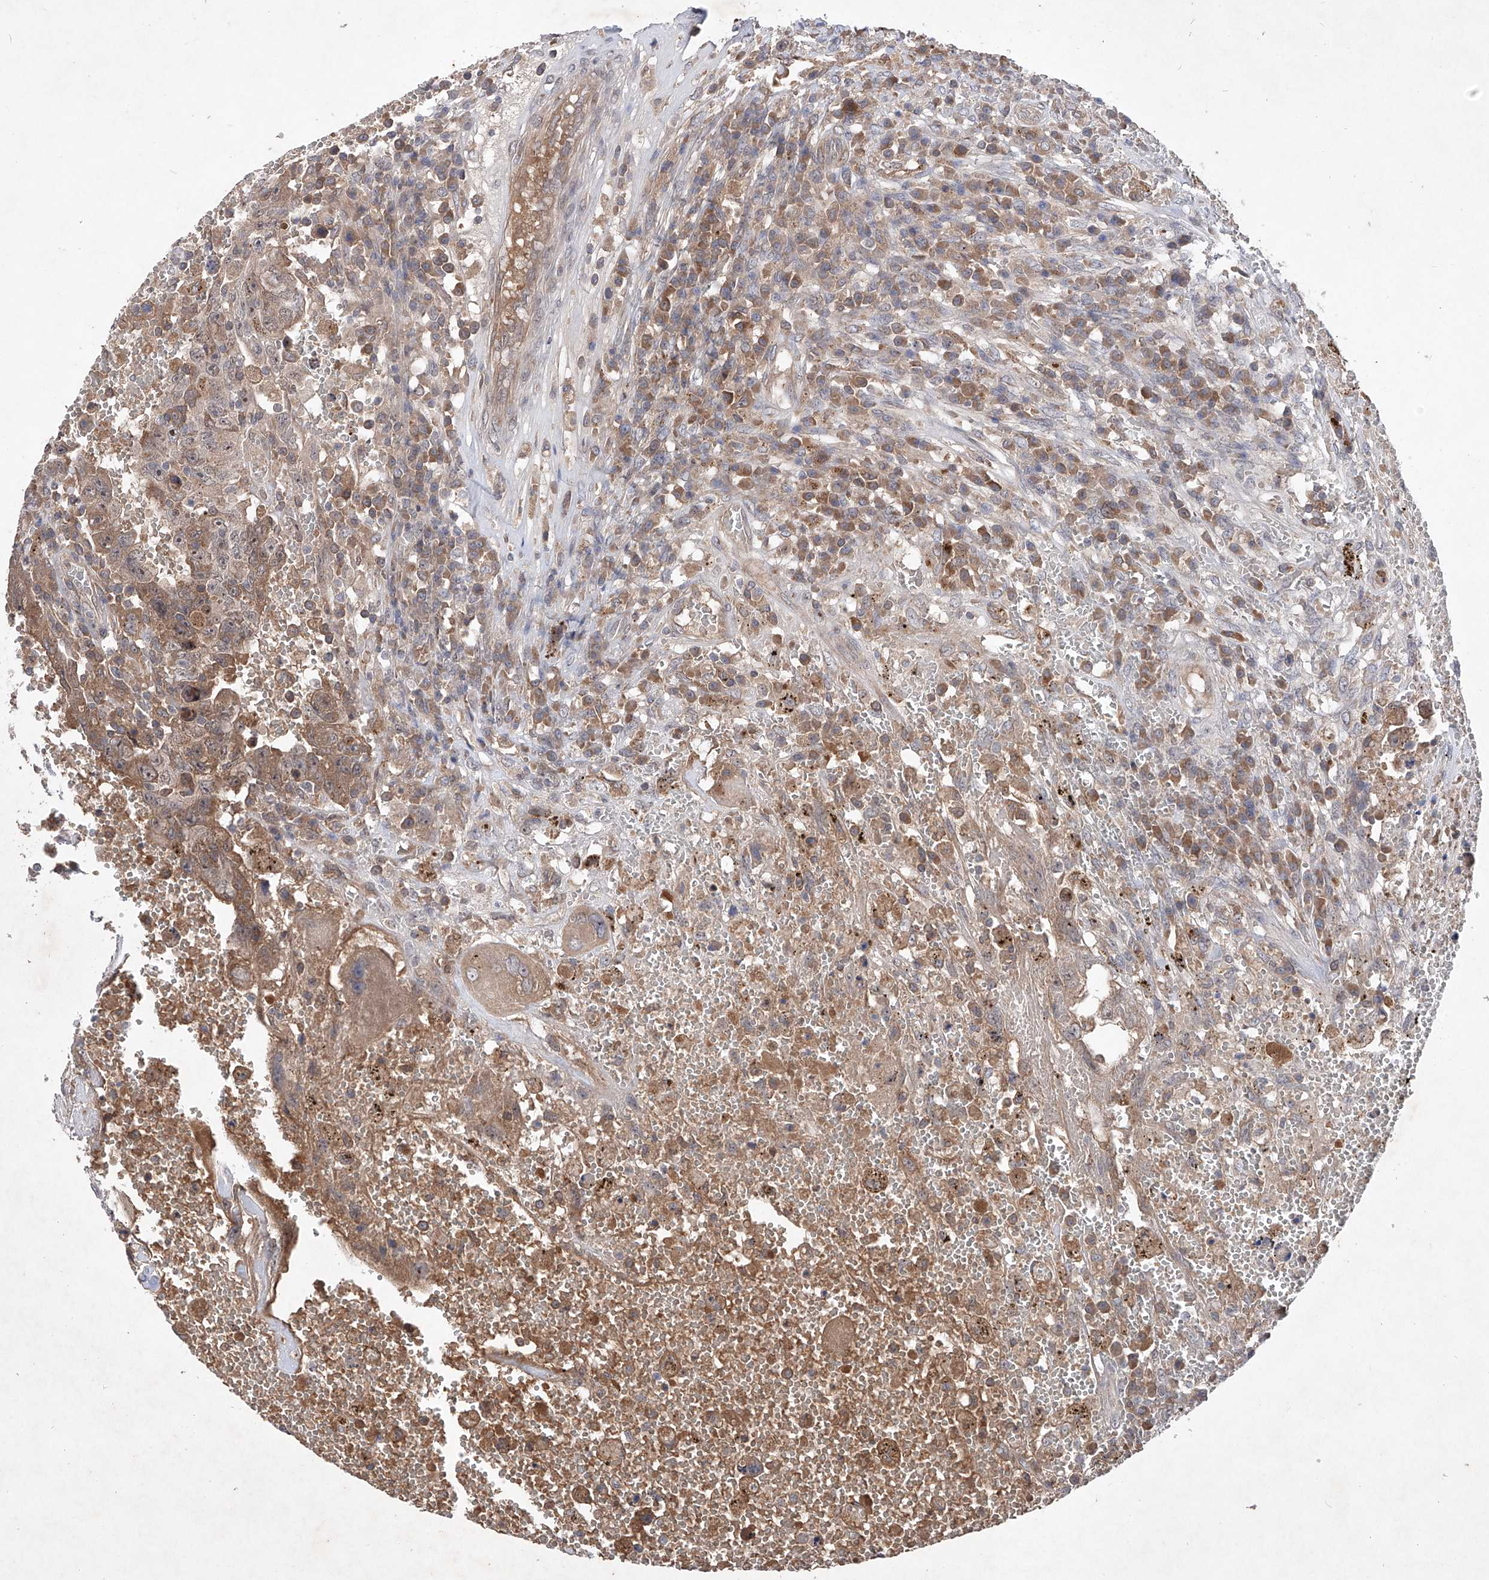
{"staining": {"intensity": "moderate", "quantity": "25%-75%", "location": "cytoplasmic/membranous"}, "tissue": "testis cancer", "cell_type": "Tumor cells", "image_type": "cancer", "snomed": [{"axis": "morphology", "description": "Carcinoma, Embryonal, NOS"}, {"axis": "topography", "description": "Testis"}], "caption": "Immunohistochemical staining of testis embryonal carcinoma shows moderate cytoplasmic/membranous protein expression in approximately 25%-75% of tumor cells. (Brightfield microscopy of DAB IHC at high magnification).", "gene": "FAM135A", "patient": {"sex": "male", "age": 26}}